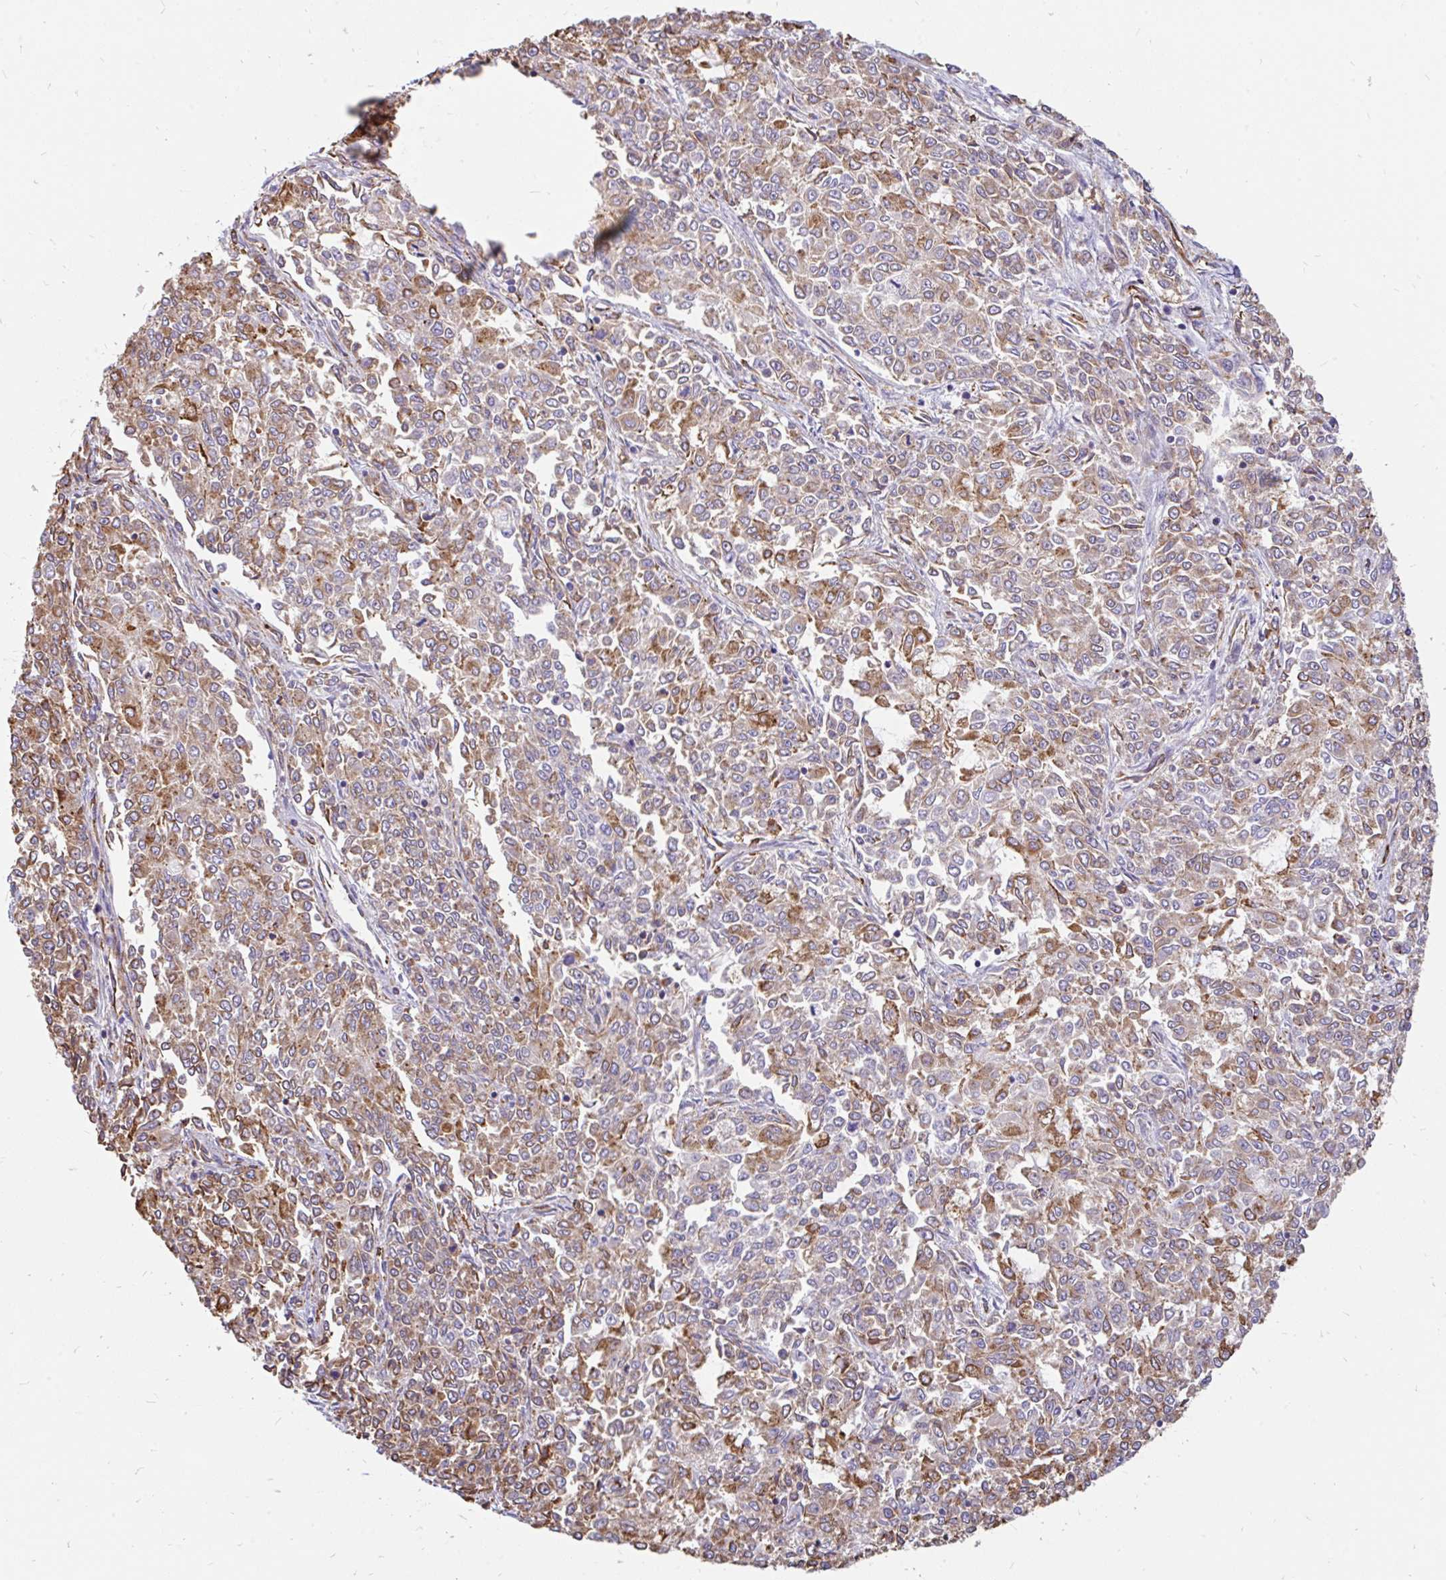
{"staining": {"intensity": "moderate", "quantity": "25%-75%", "location": "cytoplasmic/membranous"}, "tissue": "endometrial cancer", "cell_type": "Tumor cells", "image_type": "cancer", "snomed": [{"axis": "morphology", "description": "Adenocarcinoma, NOS"}, {"axis": "topography", "description": "Endometrium"}], "caption": "Endometrial cancer (adenocarcinoma) was stained to show a protein in brown. There is medium levels of moderate cytoplasmic/membranous staining in about 25%-75% of tumor cells.", "gene": "EML5", "patient": {"sex": "female", "age": 50}}